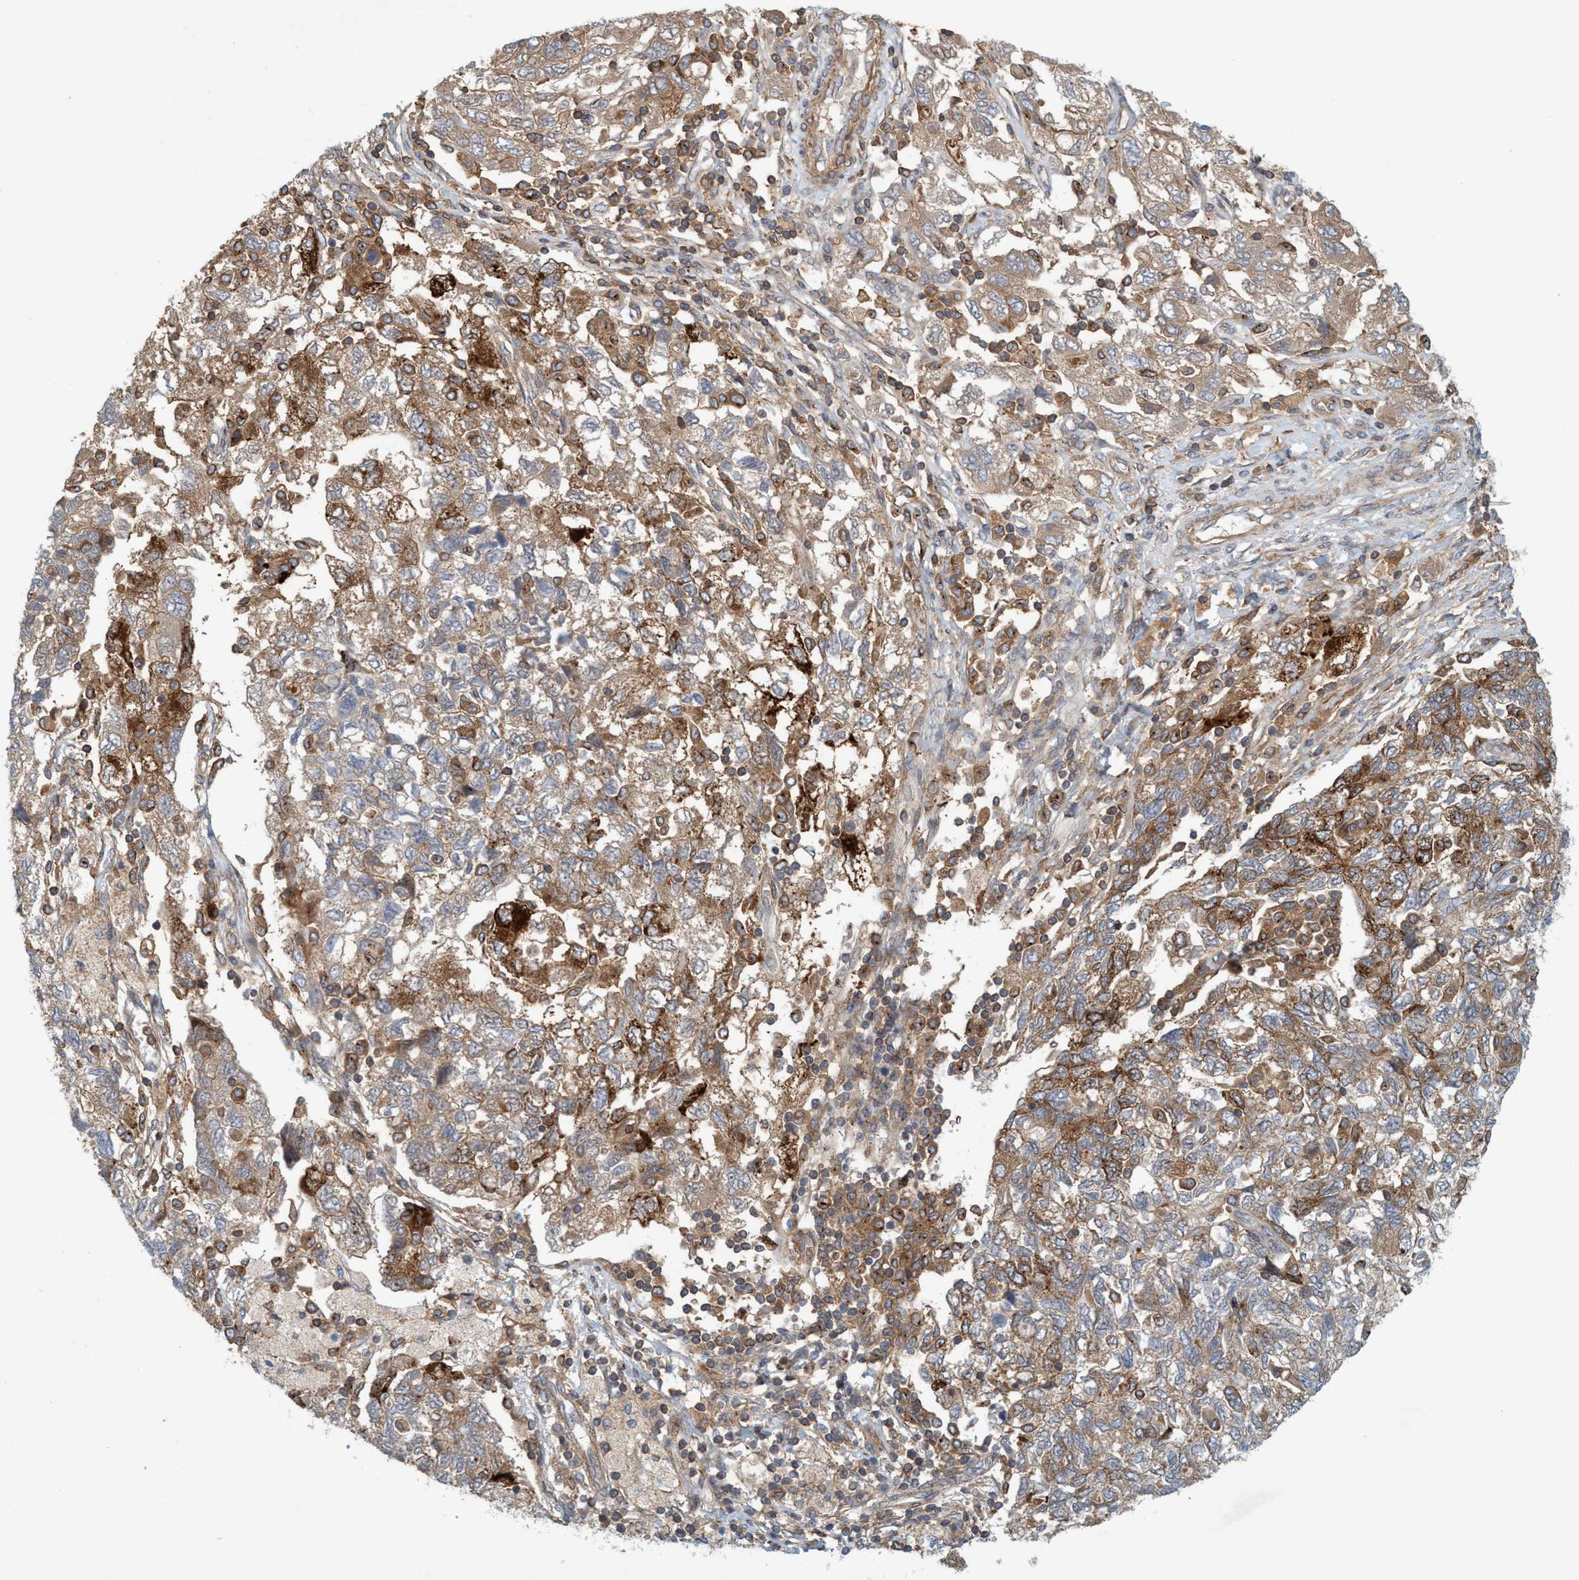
{"staining": {"intensity": "moderate", "quantity": ">75%", "location": "cytoplasmic/membranous"}, "tissue": "ovarian cancer", "cell_type": "Tumor cells", "image_type": "cancer", "snomed": [{"axis": "morphology", "description": "Carcinoma, NOS"}, {"axis": "morphology", "description": "Cystadenocarcinoma, serous, NOS"}, {"axis": "topography", "description": "Ovary"}], "caption": "Immunohistochemical staining of human ovarian serous cystadenocarcinoma exhibits medium levels of moderate cytoplasmic/membranous protein staining in about >75% of tumor cells.", "gene": "SPECC1", "patient": {"sex": "female", "age": 69}}